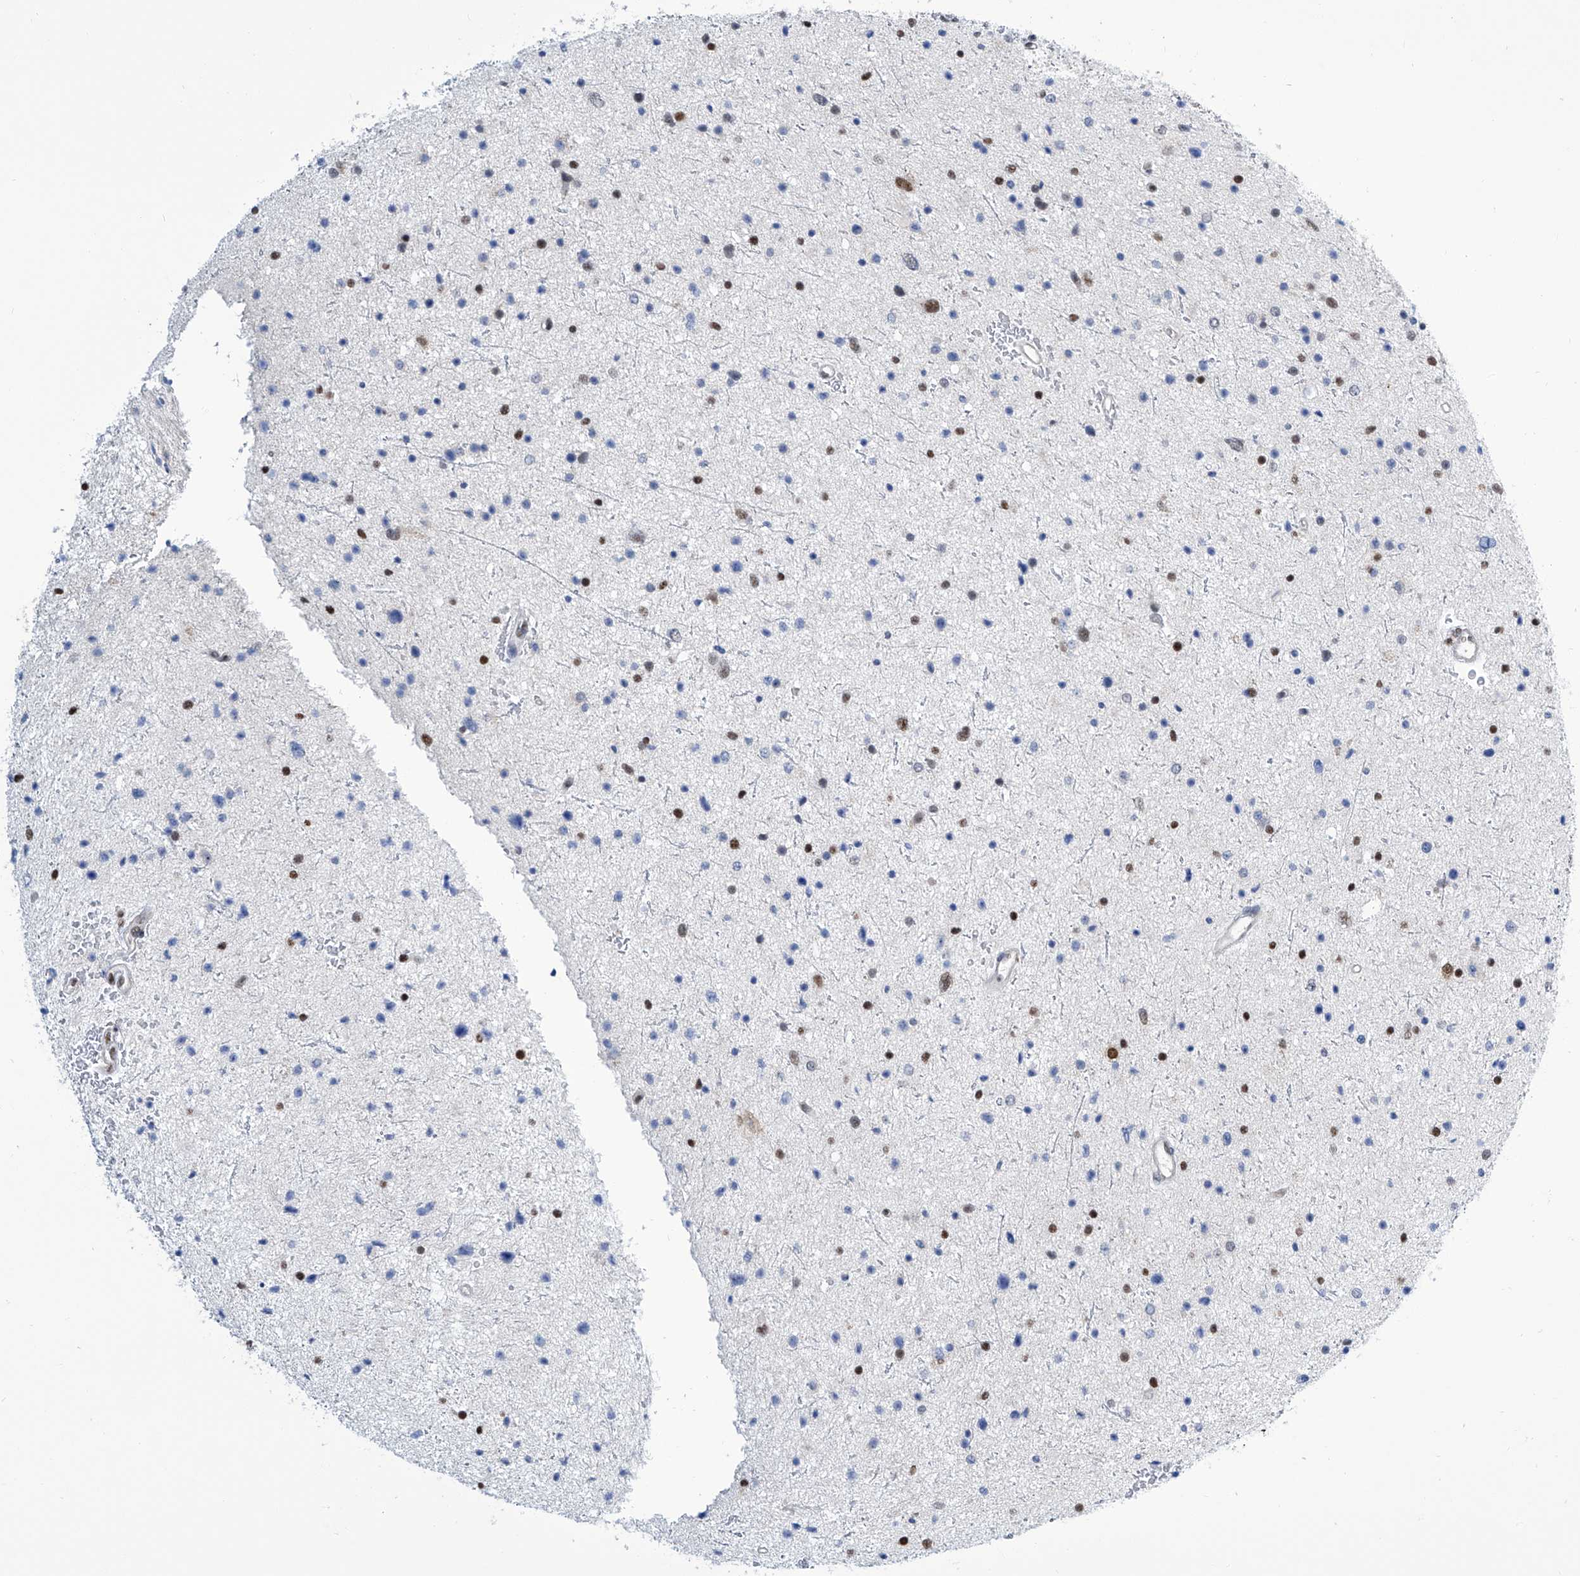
{"staining": {"intensity": "moderate", "quantity": "<25%", "location": "nuclear"}, "tissue": "glioma", "cell_type": "Tumor cells", "image_type": "cancer", "snomed": [{"axis": "morphology", "description": "Glioma, malignant, Low grade"}, {"axis": "topography", "description": "Brain"}], "caption": "IHC of human glioma exhibits low levels of moderate nuclear staining in approximately <25% of tumor cells. Nuclei are stained in blue.", "gene": "SREBF2", "patient": {"sex": "female", "age": 37}}